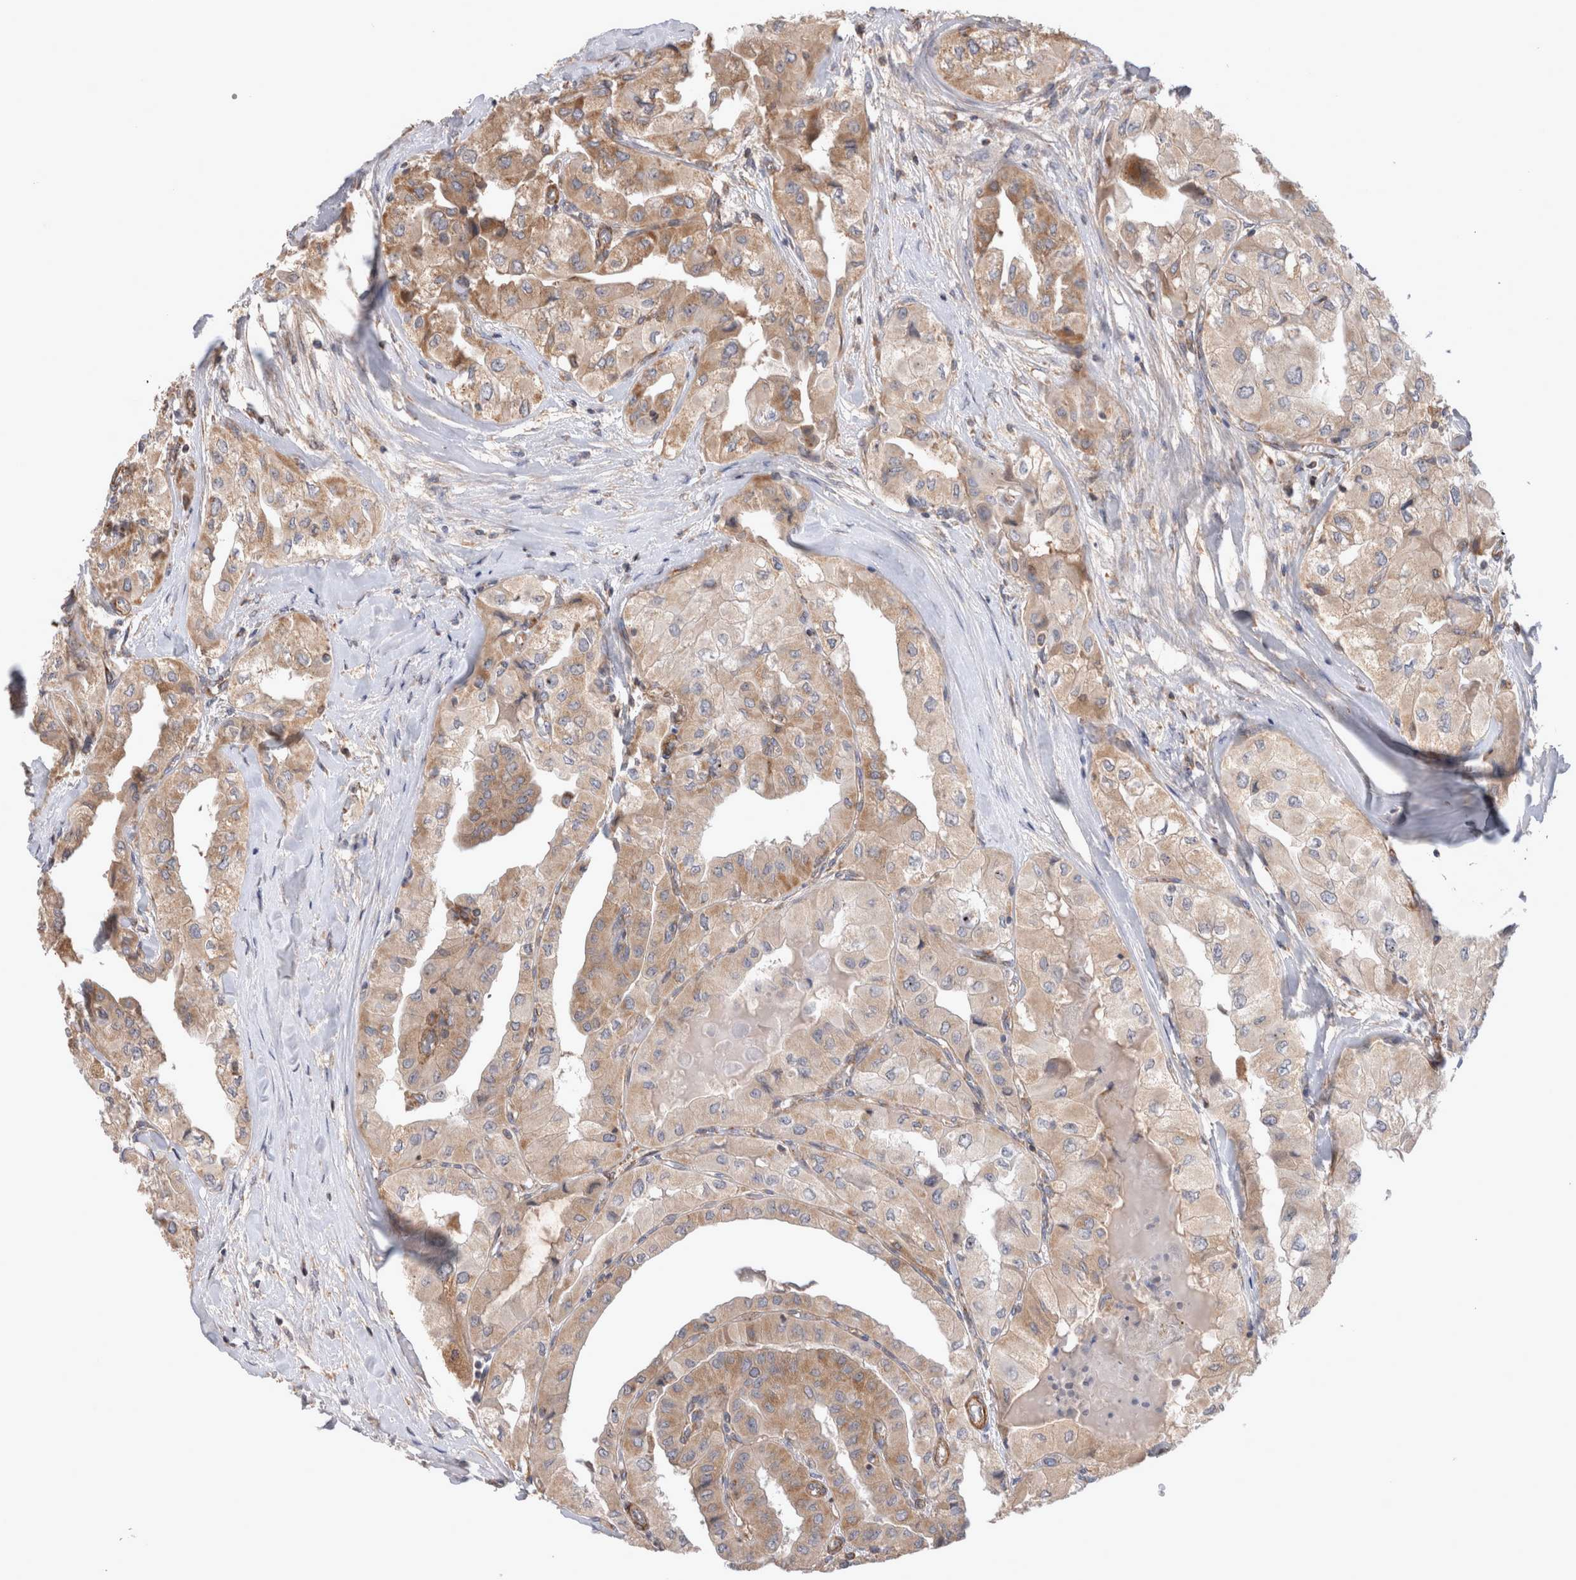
{"staining": {"intensity": "moderate", "quantity": "25%-75%", "location": "cytoplasmic/membranous"}, "tissue": "thyroid cancer", "cell_type": "Tumor cells", "image_type": "cancer", "snomed": [{"axis": "morphology", "description": "Papillary adenocarcinoma, NOS"}, {"axis": "topography", "description": "Thyroid gland"}], "caption": "Tumor cells show medium levels of moderate cytoplasmic/membranous staining in approximately 25%-75% of cells in human thyroid cancer (papillary adenocarcinoma).", "gene": "MRPS28", "patient": {"sex": "female", "age": 59}}